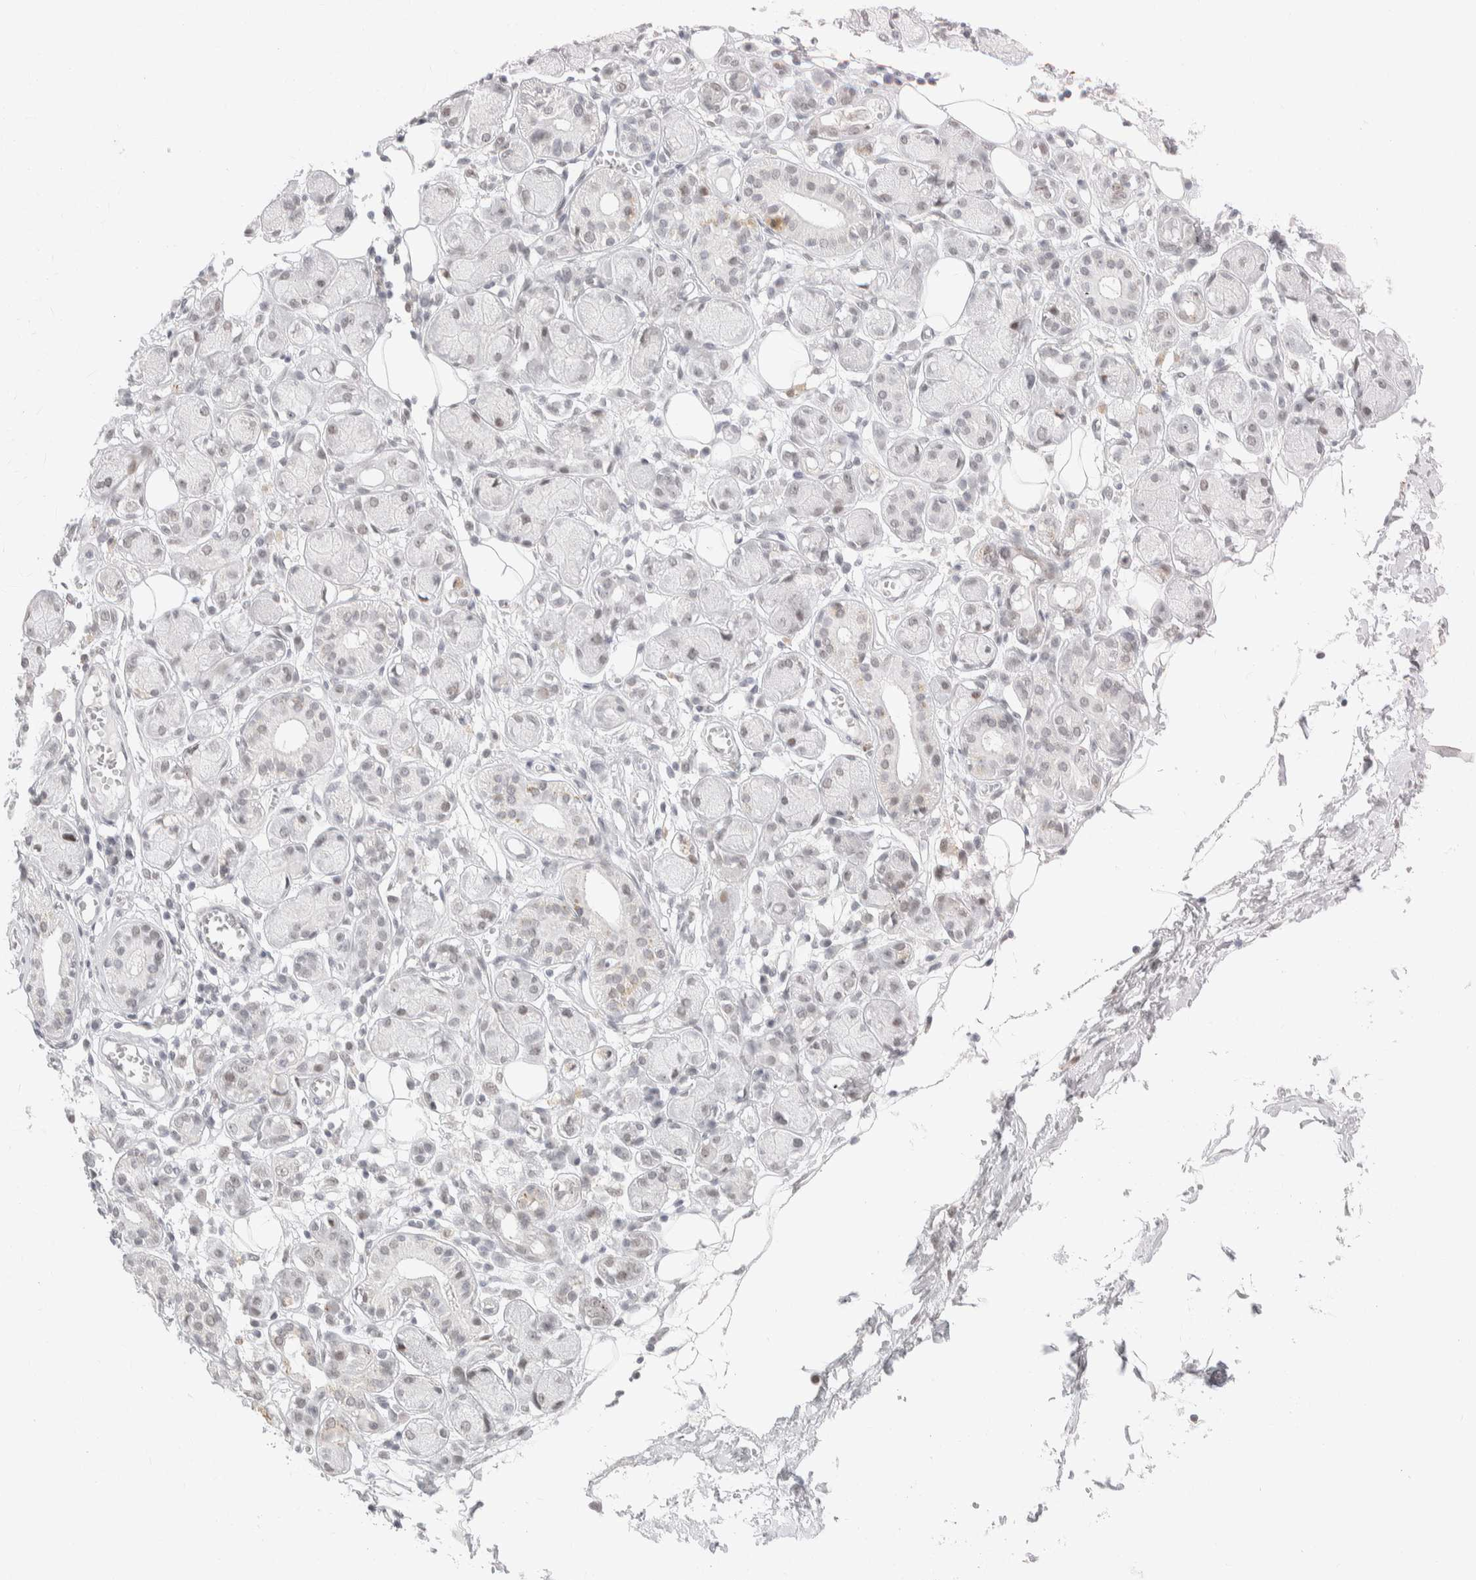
{"staining": {"intensity": "negative", "quantity": "none", "location": "none"}, "tissue": "soft tissue", "cell_type": "Fibroblasts", "image_type": "normal", "snomed": [{"axis": "morphology", "description": "Normal tissue, NOS"}, {"axis": "morphology", "description": "Inflammation, NOS"}, {"axis": "topography", "description": "Vascular tissue"}, {"axis": "topography", "description": "Salivary gland"}], "caption": "Fibroblasts show no significant expression in benign soft tissue. Brightfield microscopy of immunohistochemistry stained with DAB (brown) and hematoxylin (blue), captured at high magnification.", "gene": "CDH17", "patient": {"sex": "female", "age": 75}}